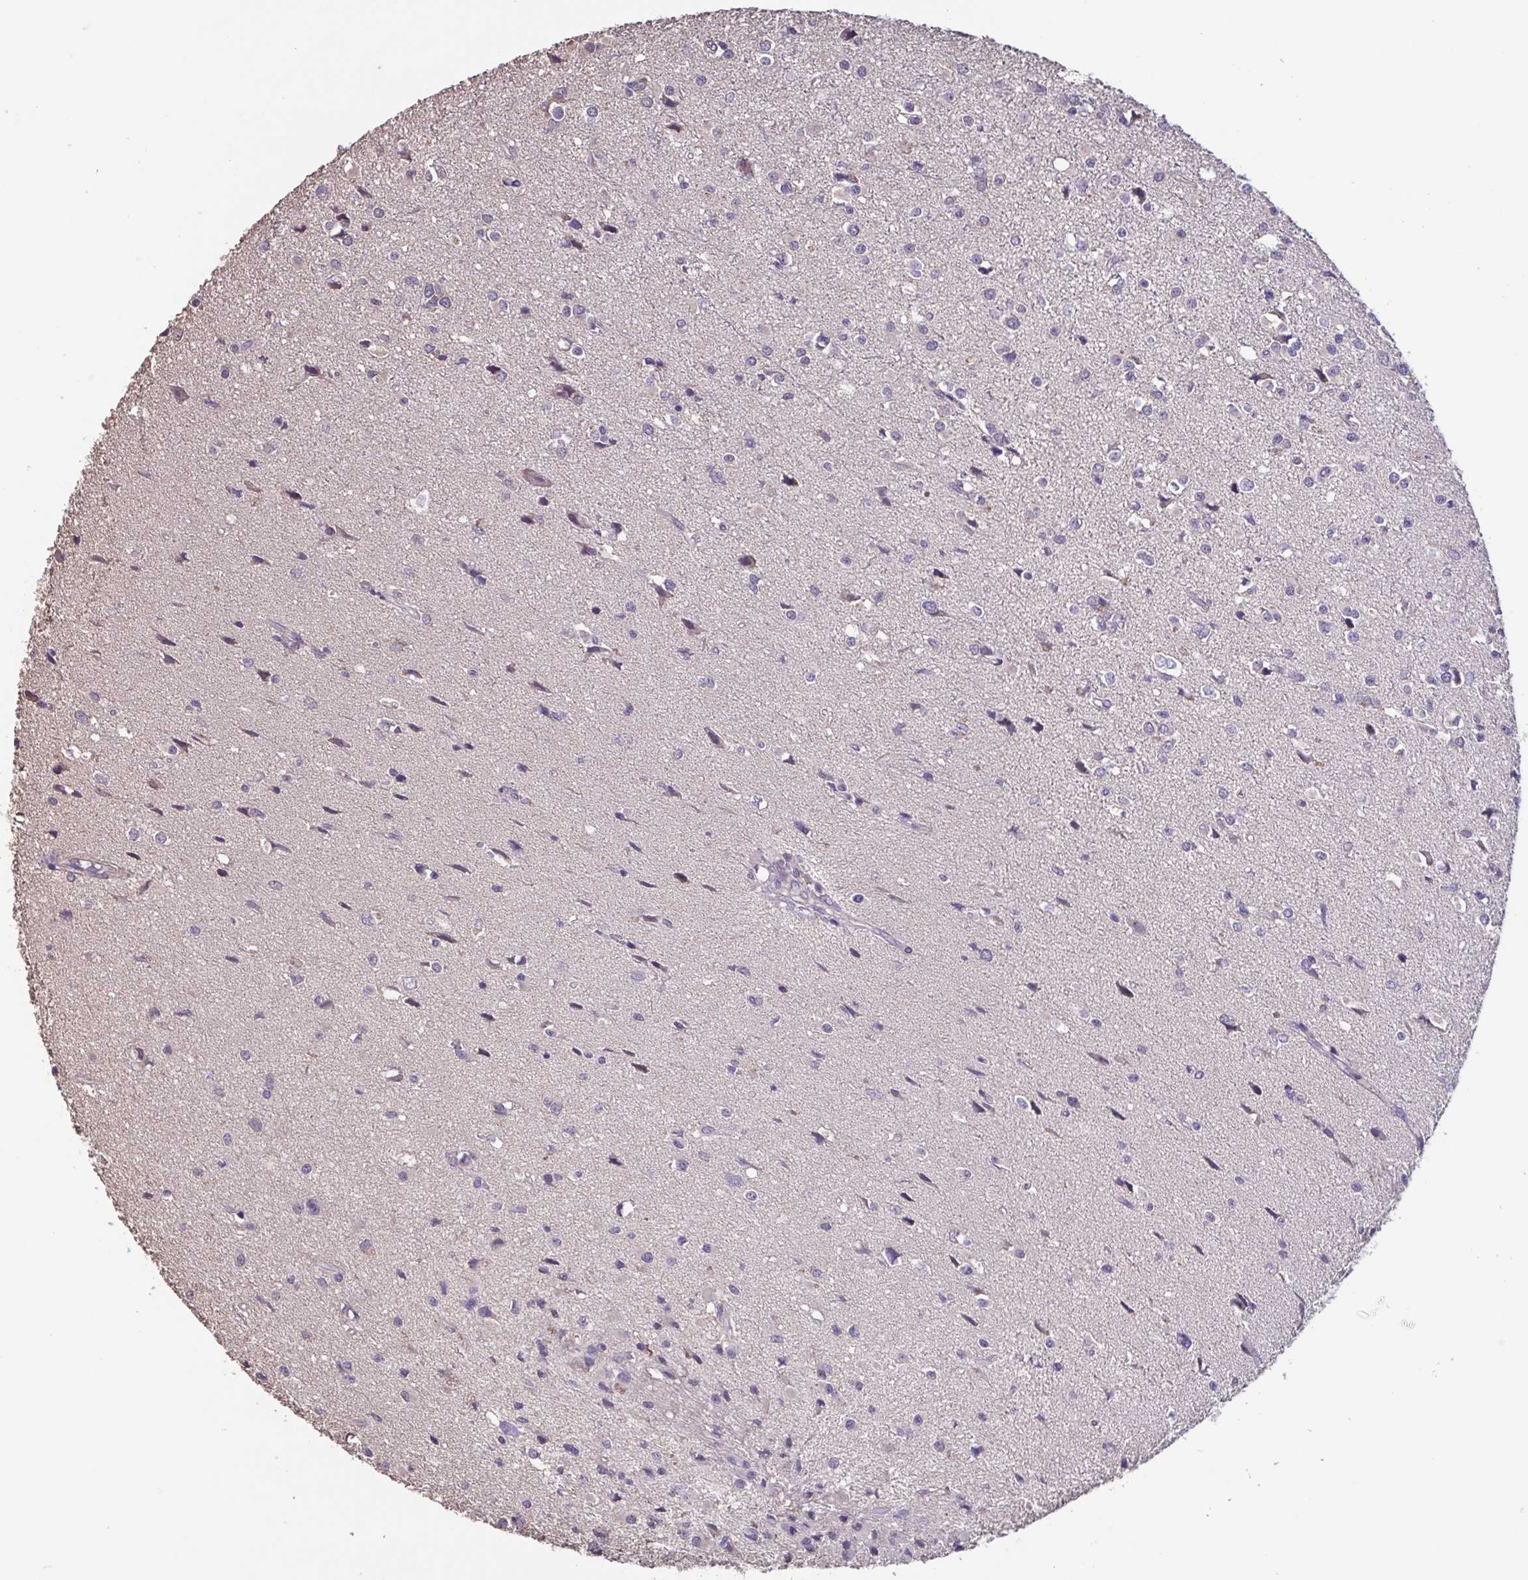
{"staining": {"intensity": "negative", "quantity": "none", "location": "none"}, "tissue": "glioma", "cell_type": "Tumor cells", "image_type": "cancer", "snomed": [{"axis": "morphology", "description": "Glioma, malignant, High grade"}, {"axis": "topography", "description": "Brain"}], "caption": "Immunohistochemistry (IHC) micrograph of neoplastic tissue: malignant glioma (high-grade) stained with DAB reveals no significant protein expression in tumor cells. Brightfield microscopy of immunohistochemistry stained with DAB (3,3'-diaminobenzidine) (brown) and hematoxylin (blue), captured at high magnification.", "gene": "ACTRT2", "patient": {"sex": "male", "age": 54}}